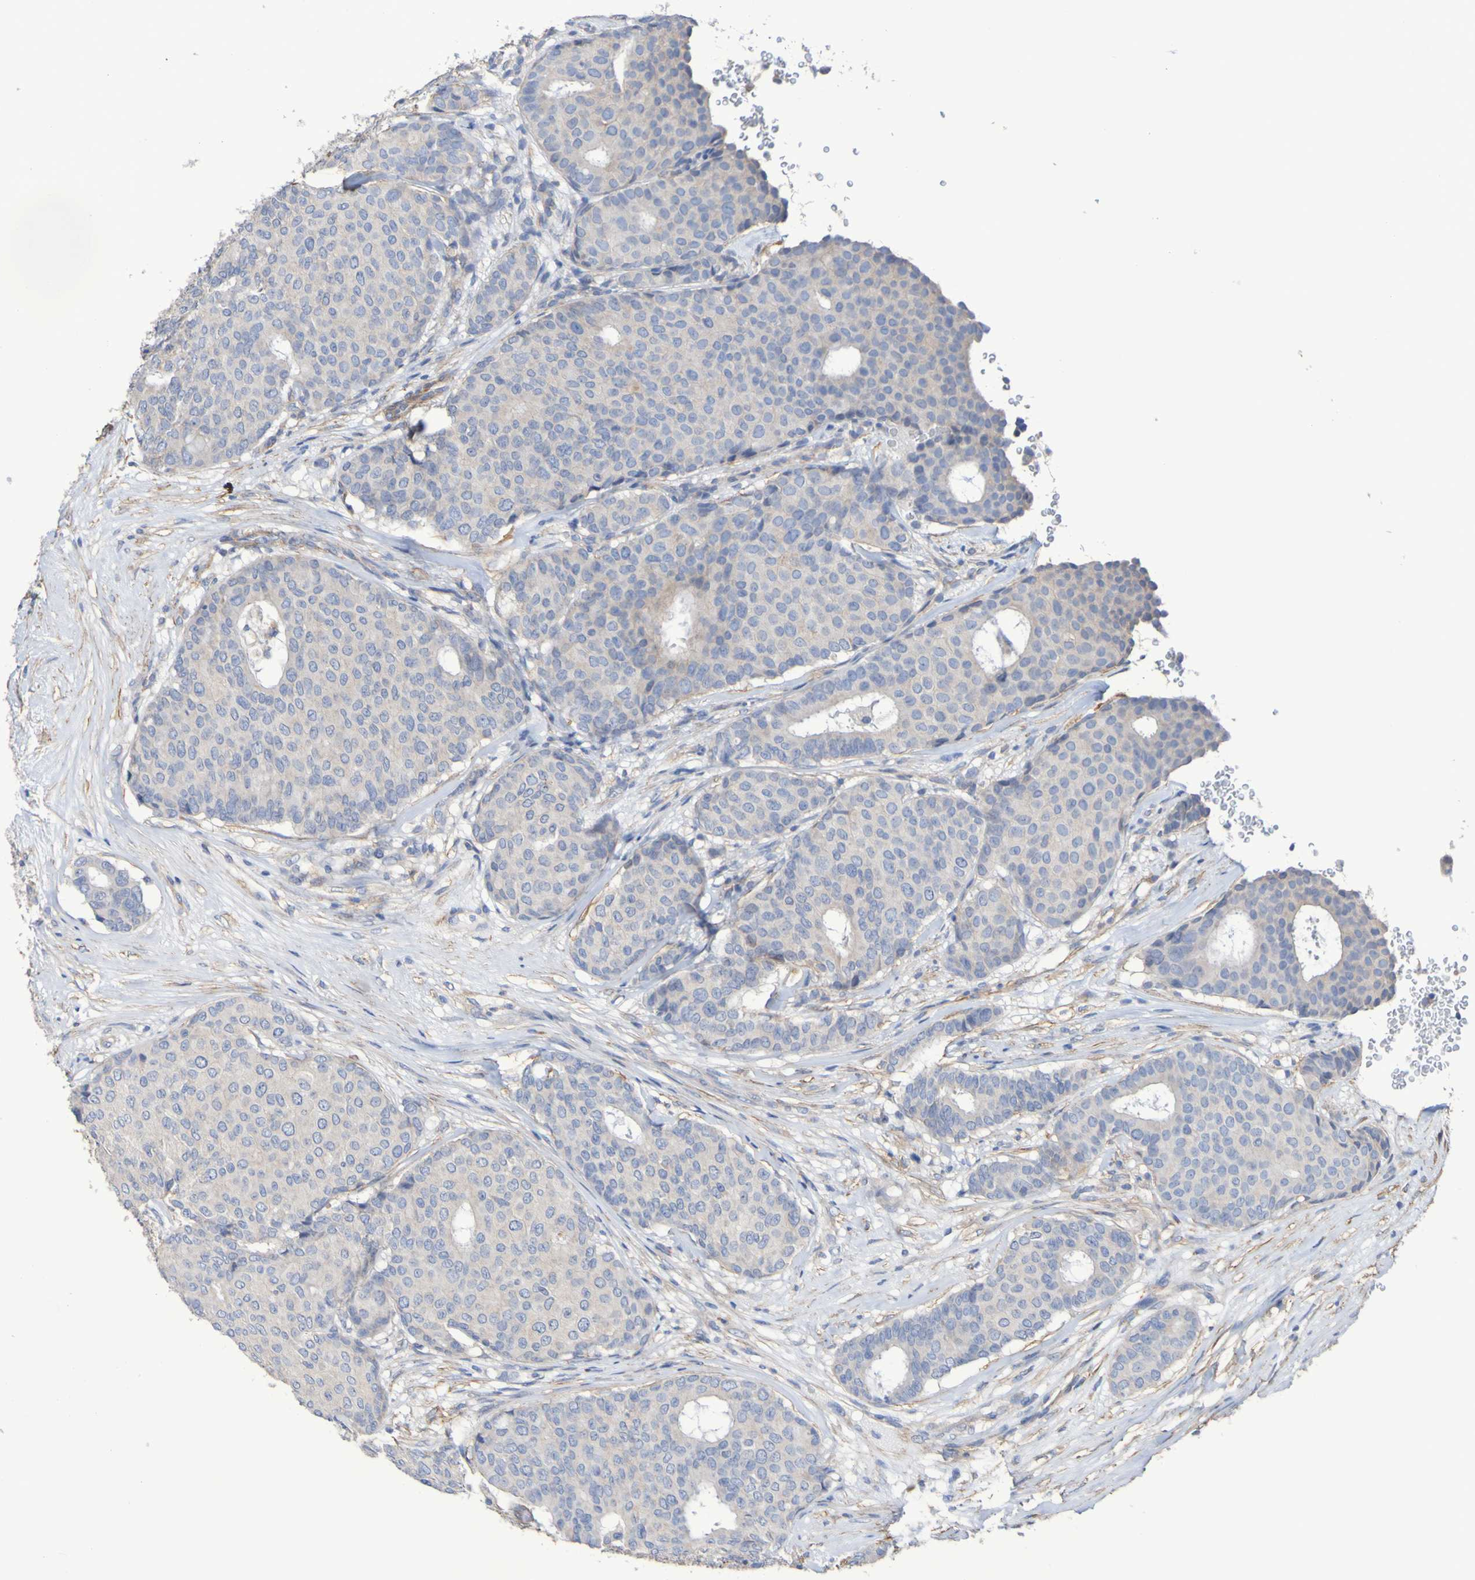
{"staining": {"intensity": "weak", "quantity": ">75%", "location": "cytoplasmic/membranous"}, "tissue": "breast cancer", "cell_type": "Tumor cells", "image_type": "cancer", "snomed": [{"axis": "morphology", "description": "Duct carcinoma"}, {"axis": "topography", "description": "Breast"}], "caption": "Immunohistochemical staining of breast infiltrating ductal carcinoma reveals weak cytoplasmic/membranous protein expression in about >75% of tumor cells.", "gene": "SRPRB", "patient": {"sex": "female", "age": 75}}